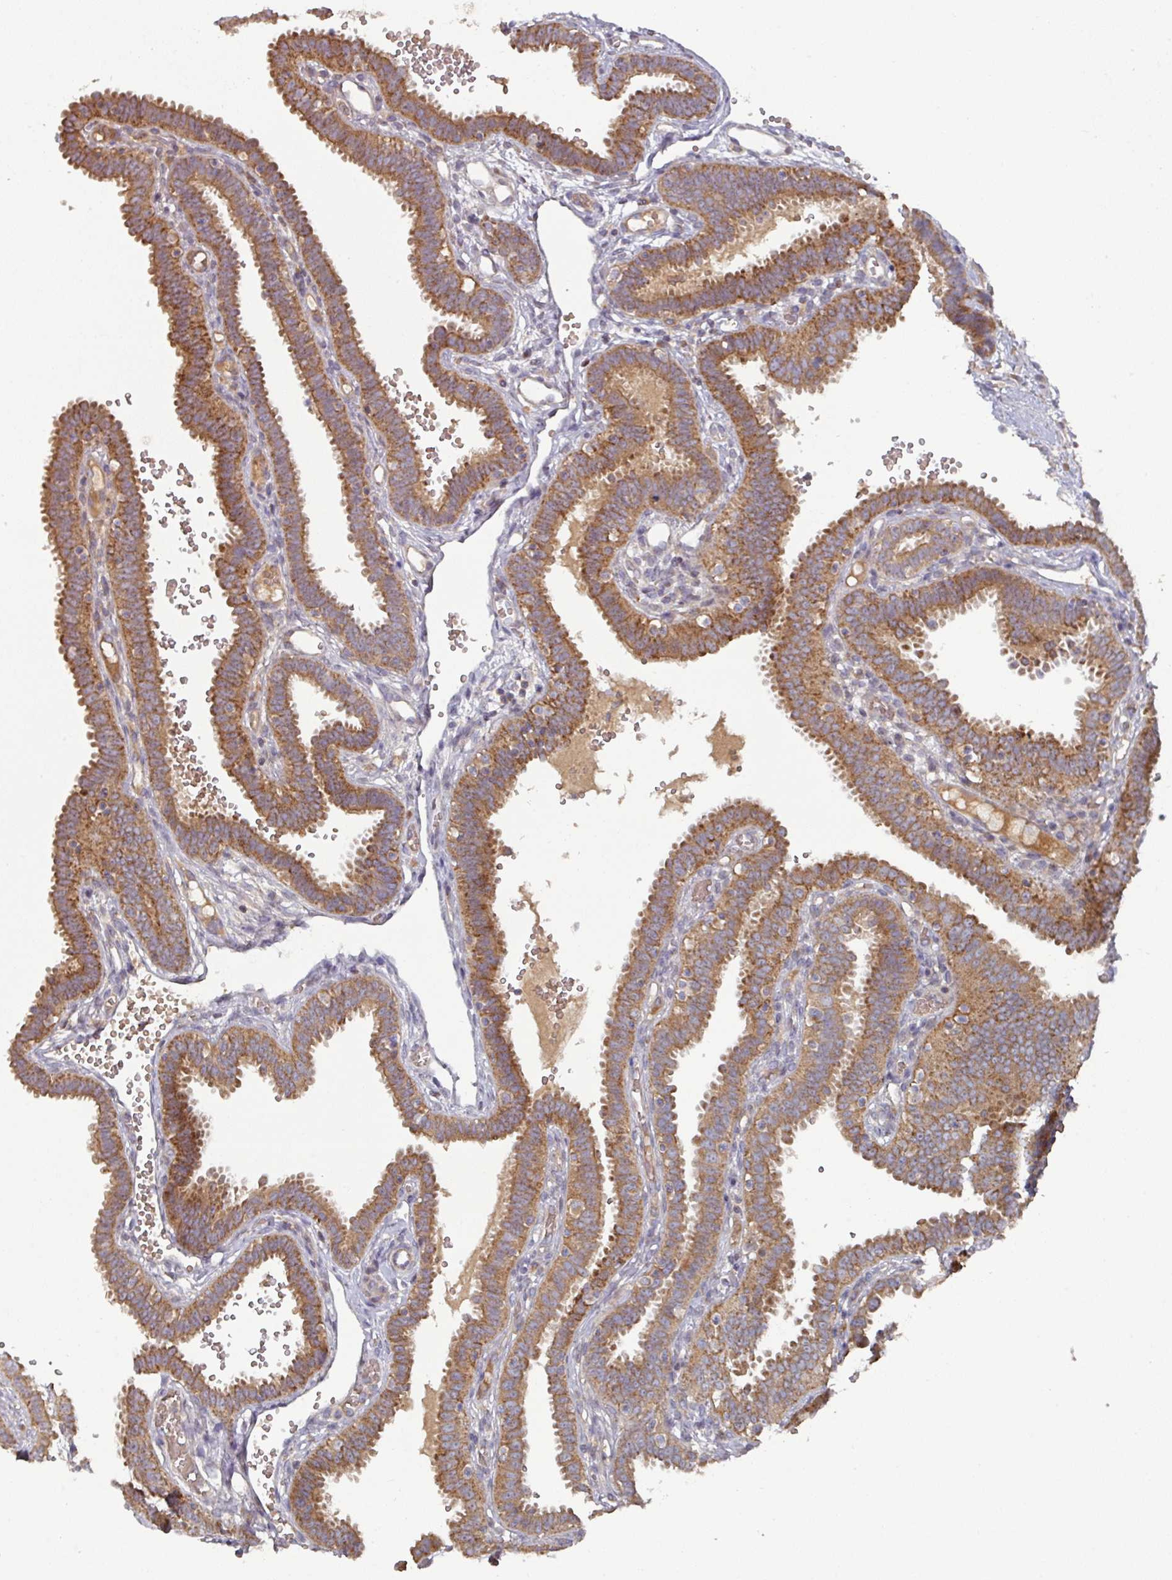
{"staining": {"intensity": "strong", "quantity": "25%-75%", "location": "cytoplasmic/membranous"}, "tissue": "fallopian tube", "cell_type": "Glandular cells", "image_type": "normal", "snomed": [{"axis": "morphology", "description": "Normal tissue, NOS"}, {"axis": "topography", "description": "Fallopian tube"}], "caption": "Immunohistochemical staining of unremarkable fallopian tube displays 25%-75% levels of strong cytoplasmic/membranous protein positivity in about 25%-75% of glandular cells.", "gene": "DNAJC7", "patient": {"sex": "female", "age": 37}}